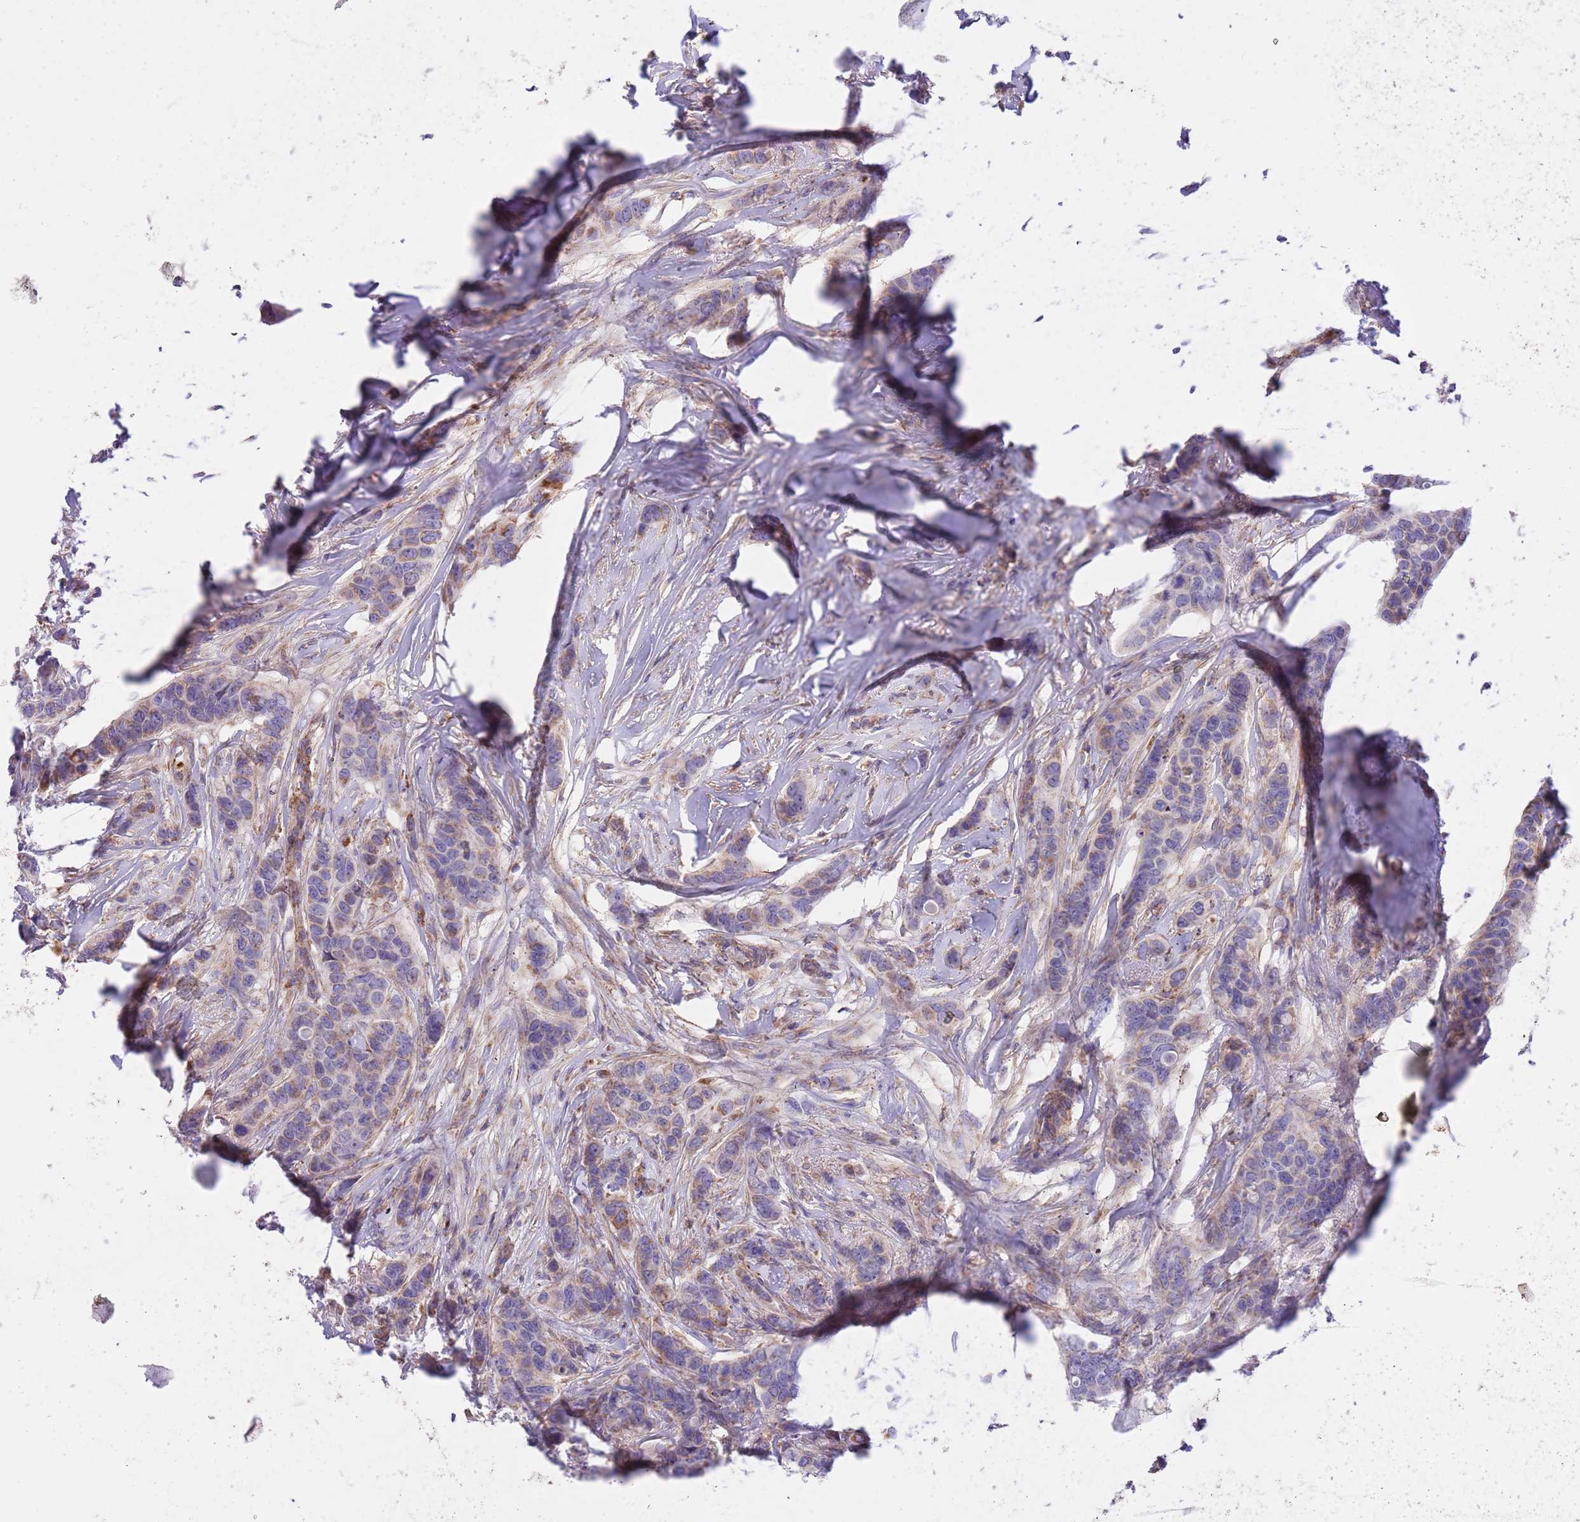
{"staining": {"intensity": "moderate", "quantity": "25%-75%", "location": "cytoplasmic/membranous"}, "tissue": "breast cancer", "cell_type": "Tumor cells", "image_type": "cancer", "snomed": [{"axis": "morphology", "description": "Lobular carcinoma"}, {"axis": "topography", "description": "Breast"}], "caption": "Tumor cells exhibit moderate cytoplasmic/membranous staining in about 25%-75% of cells in breast cancer (lobular carcinoma).", "gene": "SS18L2", "patient": {"sex": "female", "age": 51}}